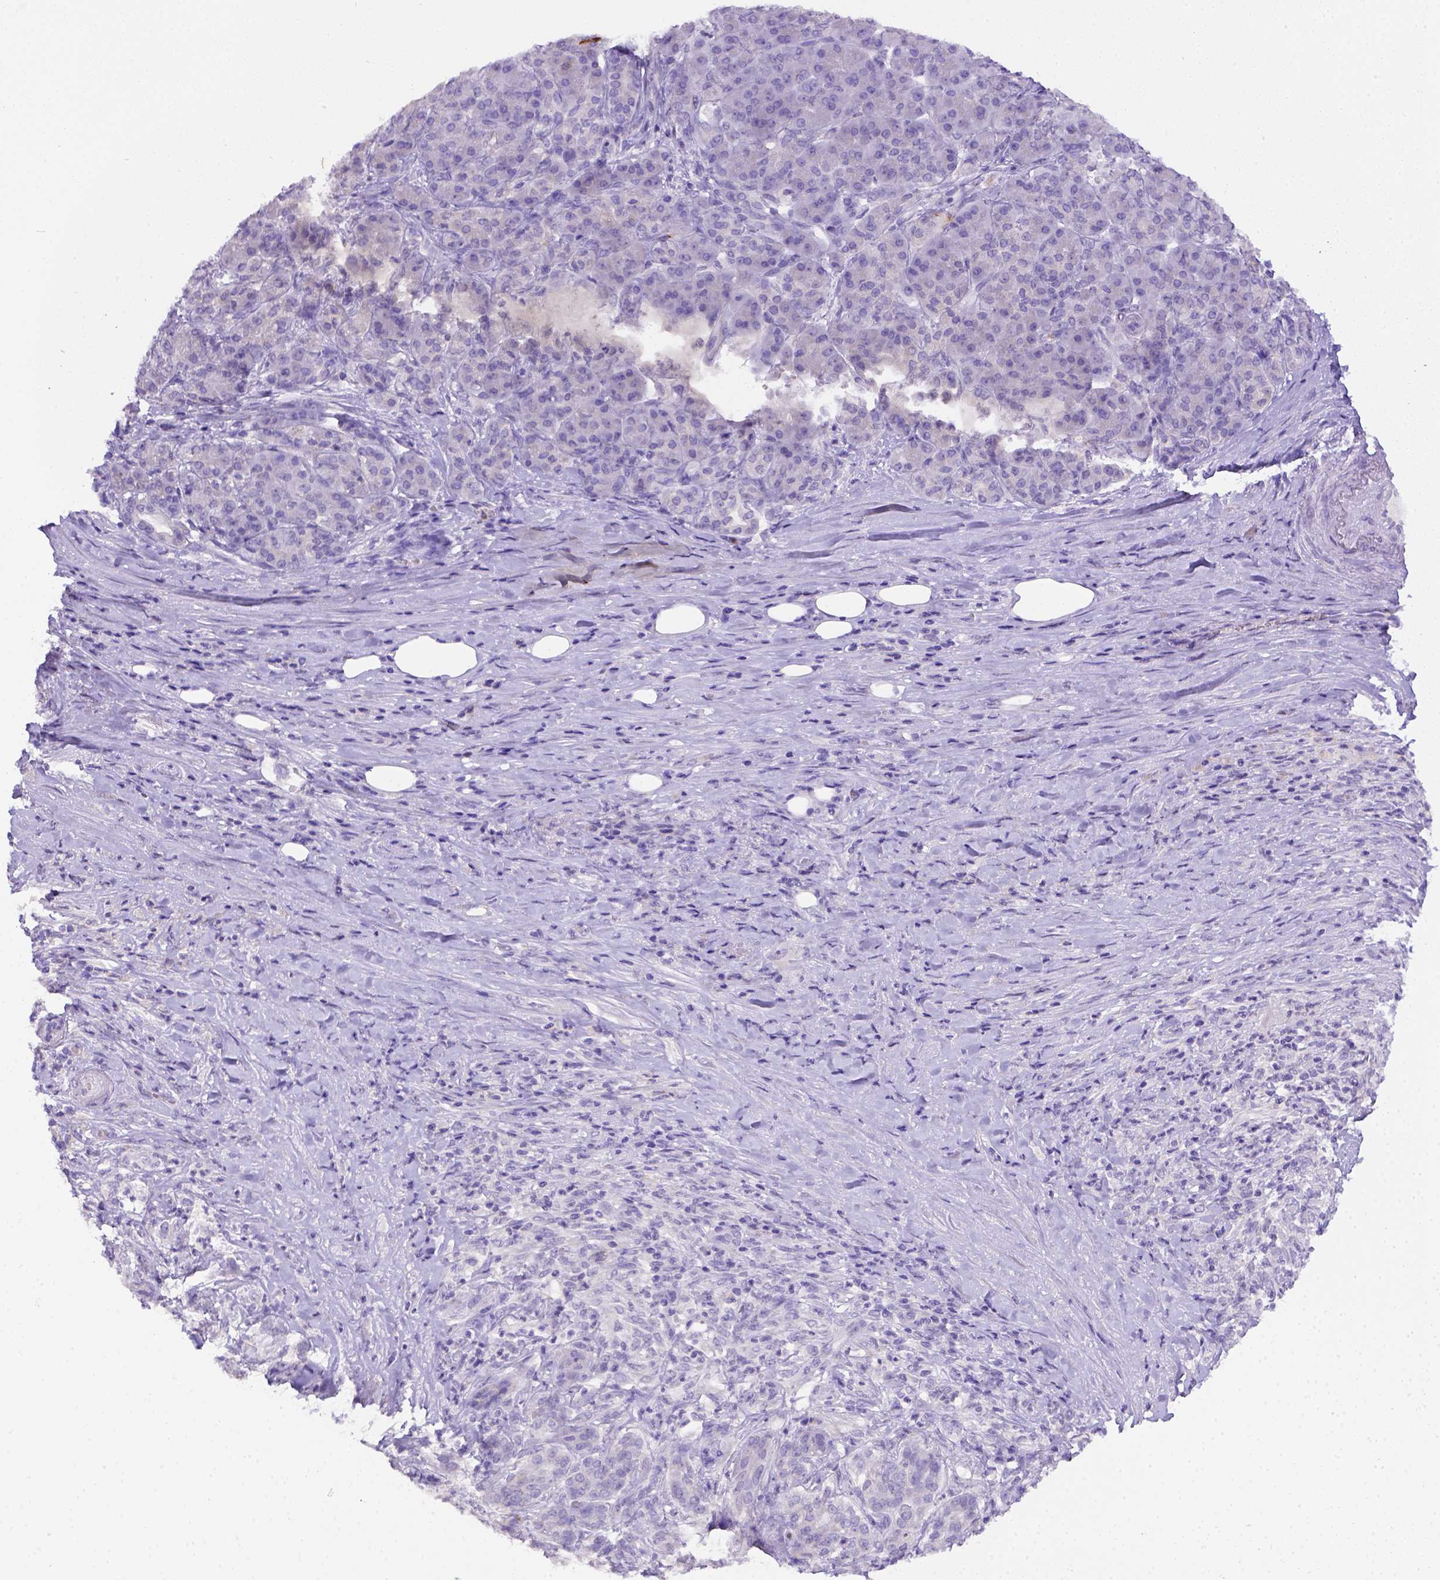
{"staining": {"intensity": "negative", "quantity": "none", "location": "none"}, "tissue": "pancreatic cancer", "cell_type": "Tumor cells", "image_type": "cancer", "snomed": [{"axis": "morphology", "description": "Normal tissue, NOS"}, {"axis": "morphology", "description": "Inflammation, NOS"}, {"axis": "morphology", "description": "Adenocarcinoma, NOS"}, {"axis": "topography", "description": "Pancreas"}], "caption": "Human adenocarcinoma (pancreatic) stained for a protein using IHC shows no staining in tumor cells.", "gene": "B3GAT1", "patient": {"sex": "male", "age": 57}}